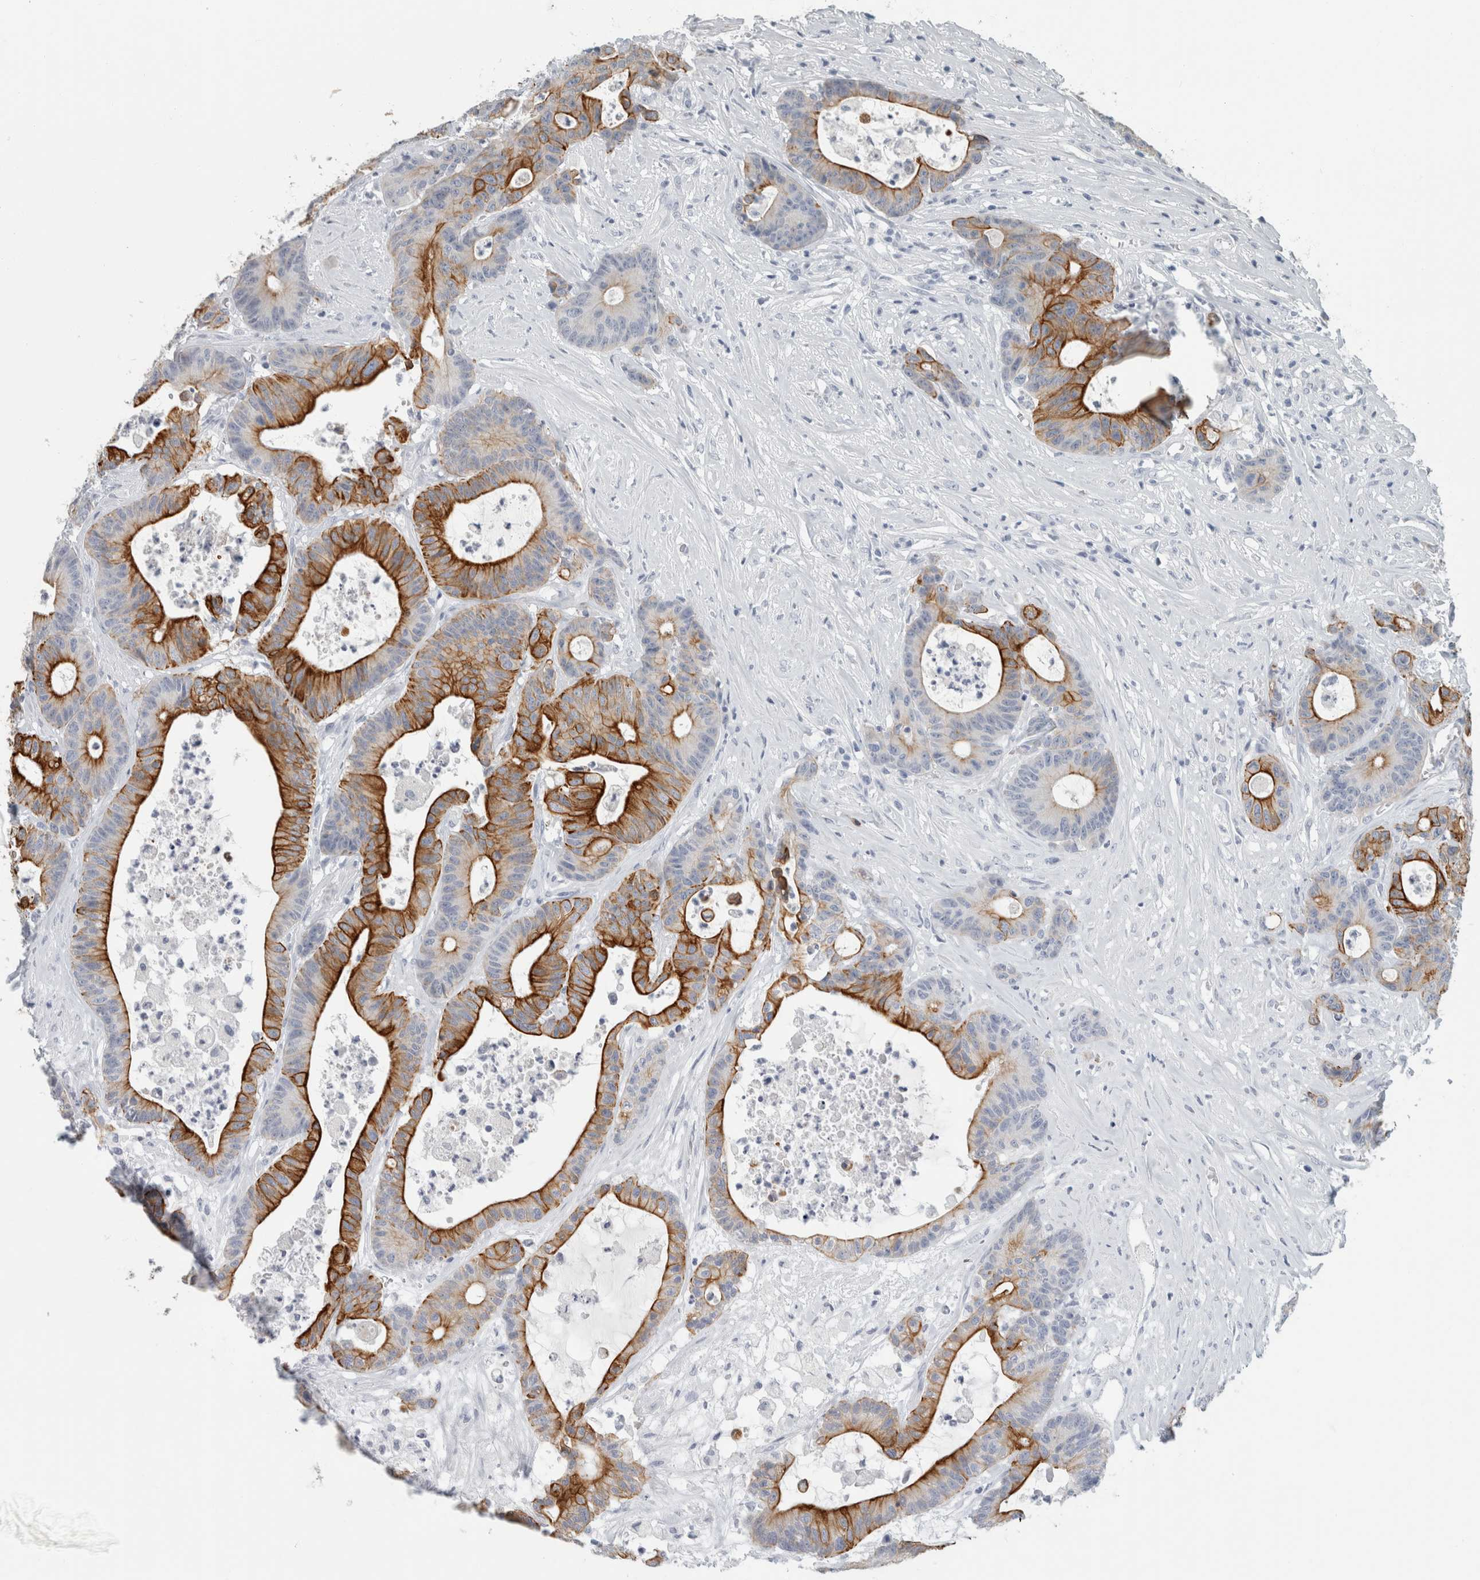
{"staining": {"intensity": "strong", "quantity": ">75%", "location": "cytoplasmic/membranous"}, "tissue": "colorectal cancer", "cell_type": "Tumor cells", "image_type": "cancer", "snomed": [{"axis": "morphology", "description": "Adenocarcinoma, NOS"}, {"axis": "topography", "description": "Colon"}], "caption": "IHC of human colorectal cancer displays high levels of strong cytoplasmic/membranous staining in approximately >75% of tumor cells.", "gene": "SLC28A3", "patient": {"sex": "female", "age": 84}}